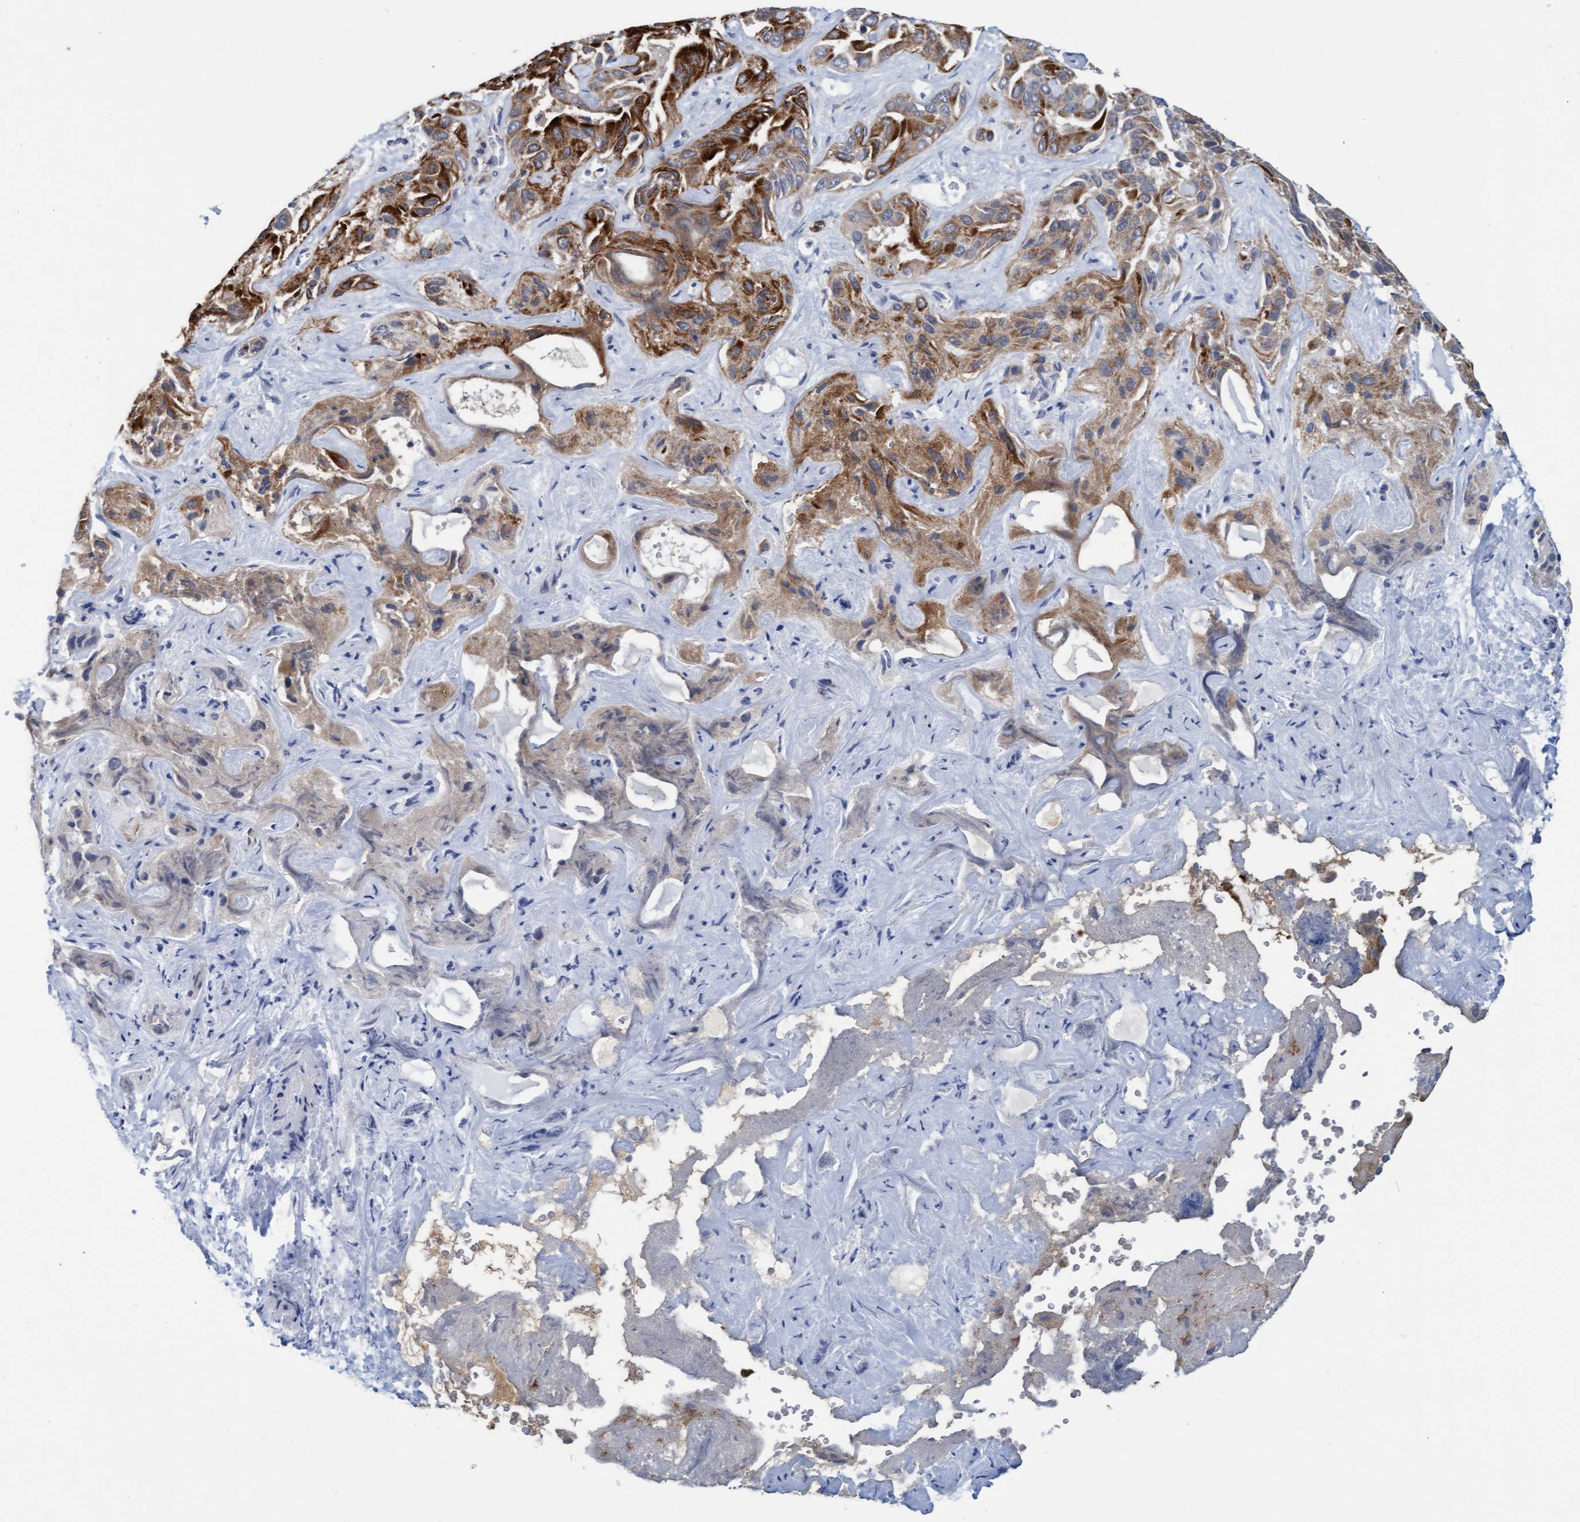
{"staining": {"intensity": "moderate", "quantity": ">75%", "location": "cytoplasmic/membranous"}, "tissue": "liver cancer", "cell_type": "Tumor cells", "image_type": "cancer", "snomed": [{"axis": "morphology", "description": "Cholangiocarcinoma"}, {"axis": "topography", "description": "Liver"}], "caption": "Immunohistochemistry (IHC) histopathology image of neoplastic tissue: cholangiocarcinoma (liver) stained using immunohistochemistry (IHC) exhibits medium levels of moderate protein expression localized specifically in the cytoplasmic/membranous of tumor cells, appearing as a cytoplasmic/membranous brown color.", "gene": "LRSAM1", "patient": {"sex": "female", "age": 52}}